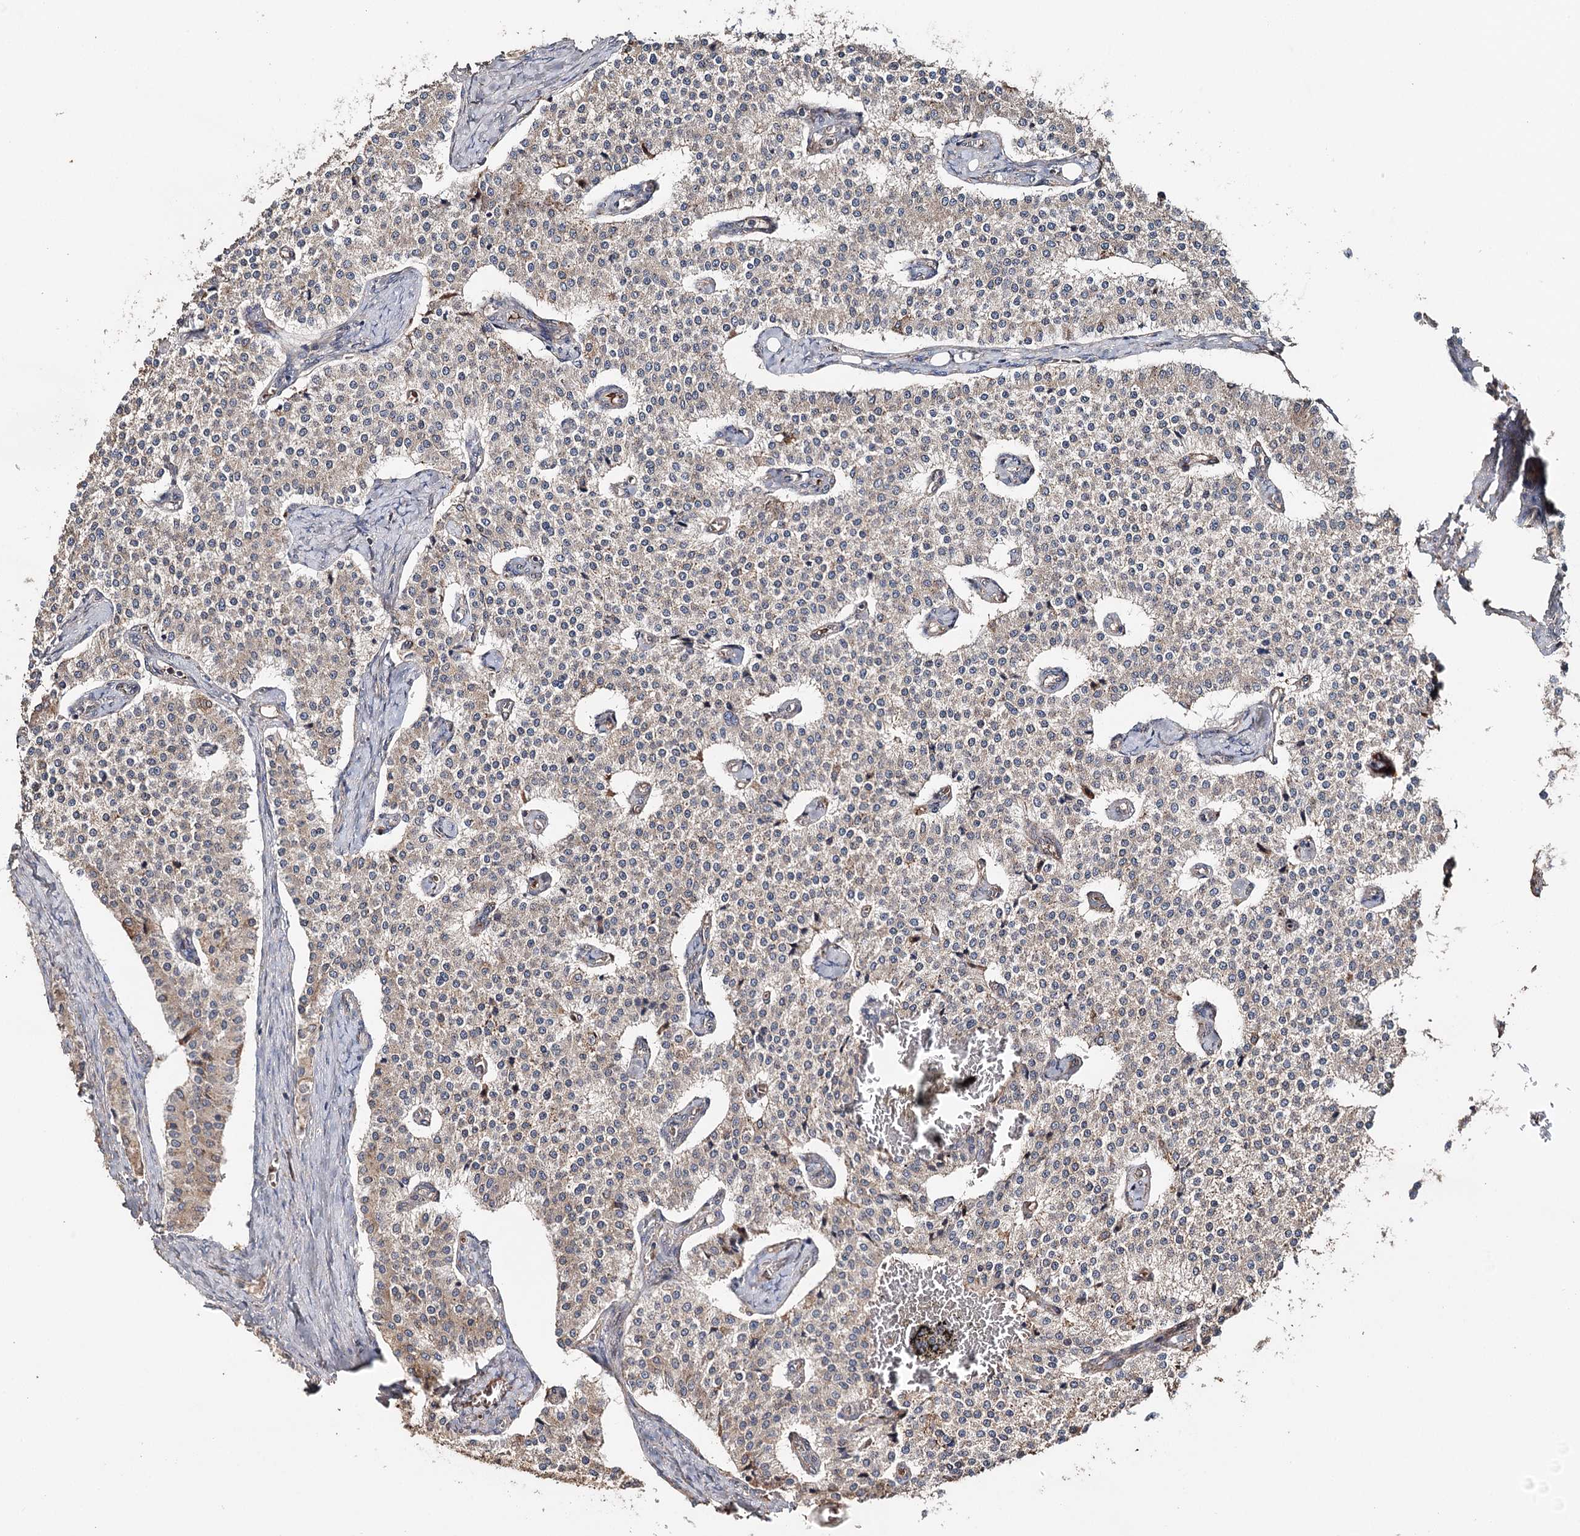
{"staining": {"intensity": "moderate", "quantity": ">75%", "location": "cytoplasmic/membranous"}, "tissue": "carcinoid", "cell_type": "Tumor cells", "image_type": "cancer", "snomed": [{"axis": "morphology", "description": "Carcinoid, malignant, NOS"}, {"axis": "topography", "description": "Colon"}], "caption": "There is medium levels of moderate cytoplasmic/membranous positivity in tumor cells of carcinoid (malignant), as demonstrated by immunohistochemical staining (brown color).", "gene": "SYVN1", "patient": {"sex": "female", "age": 52}}